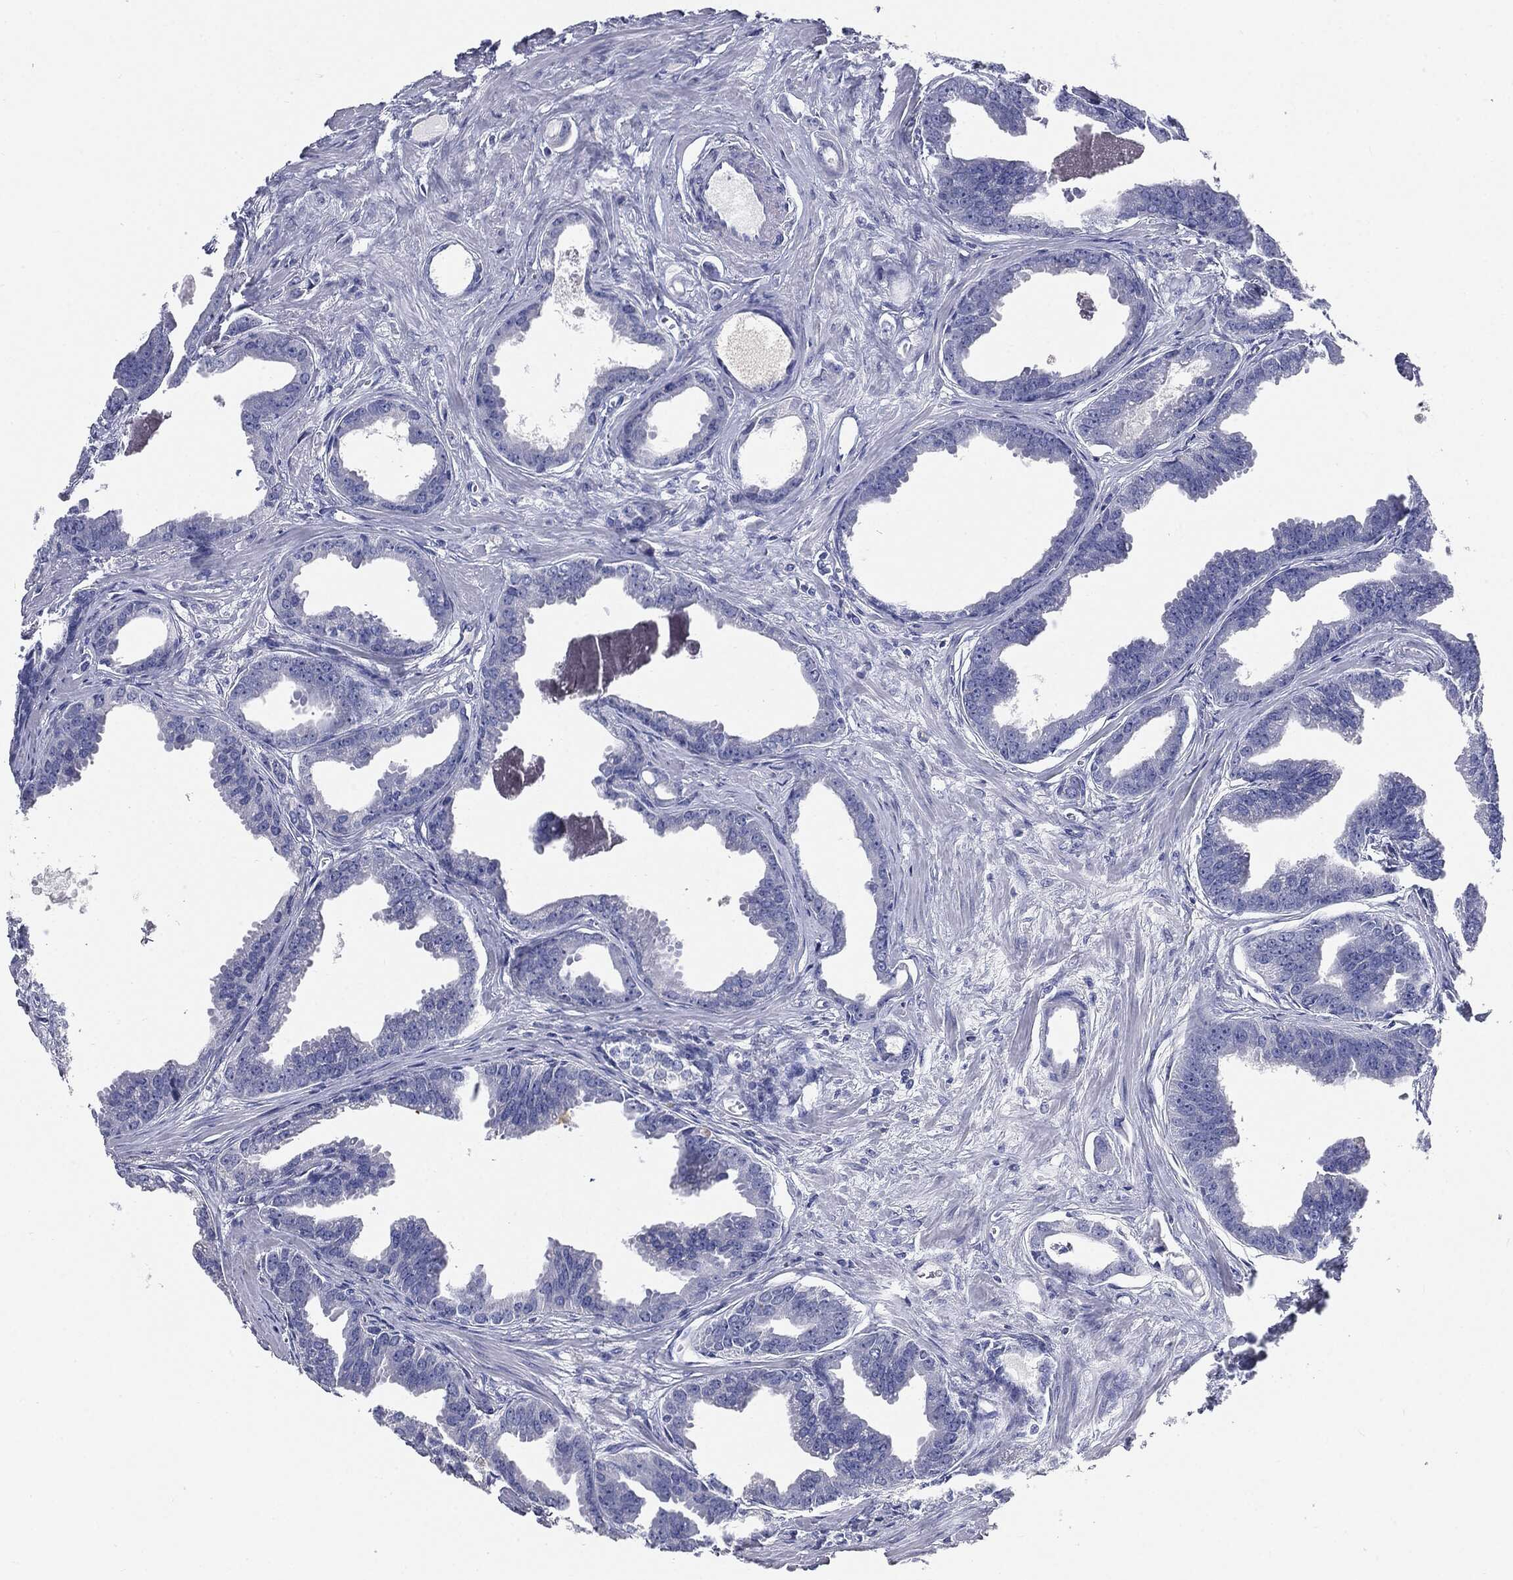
{"staining": {"intensity": "negative", "quantity": "none", "location": "none"}, "tissue": "prostate cancer", "cell_type": "Tumor cells", "image_type": "cancer", "snomed": [{"axis": "morphology", "description": "Adenocarcinoma, NOS"}, {"axis": "topography", "description": "Prostate"}], "caption": "IHC micrograph of human prostate cancer stained for a protein (brown), which exhibits no positivity in tumor cells. (Brightfield microscopy of DAB (3,3'-diaminobenzidine) immunohistochemistry at high magnification).", "gene": "CUZD1", "patient": {"sex": "male", "age": 66}}